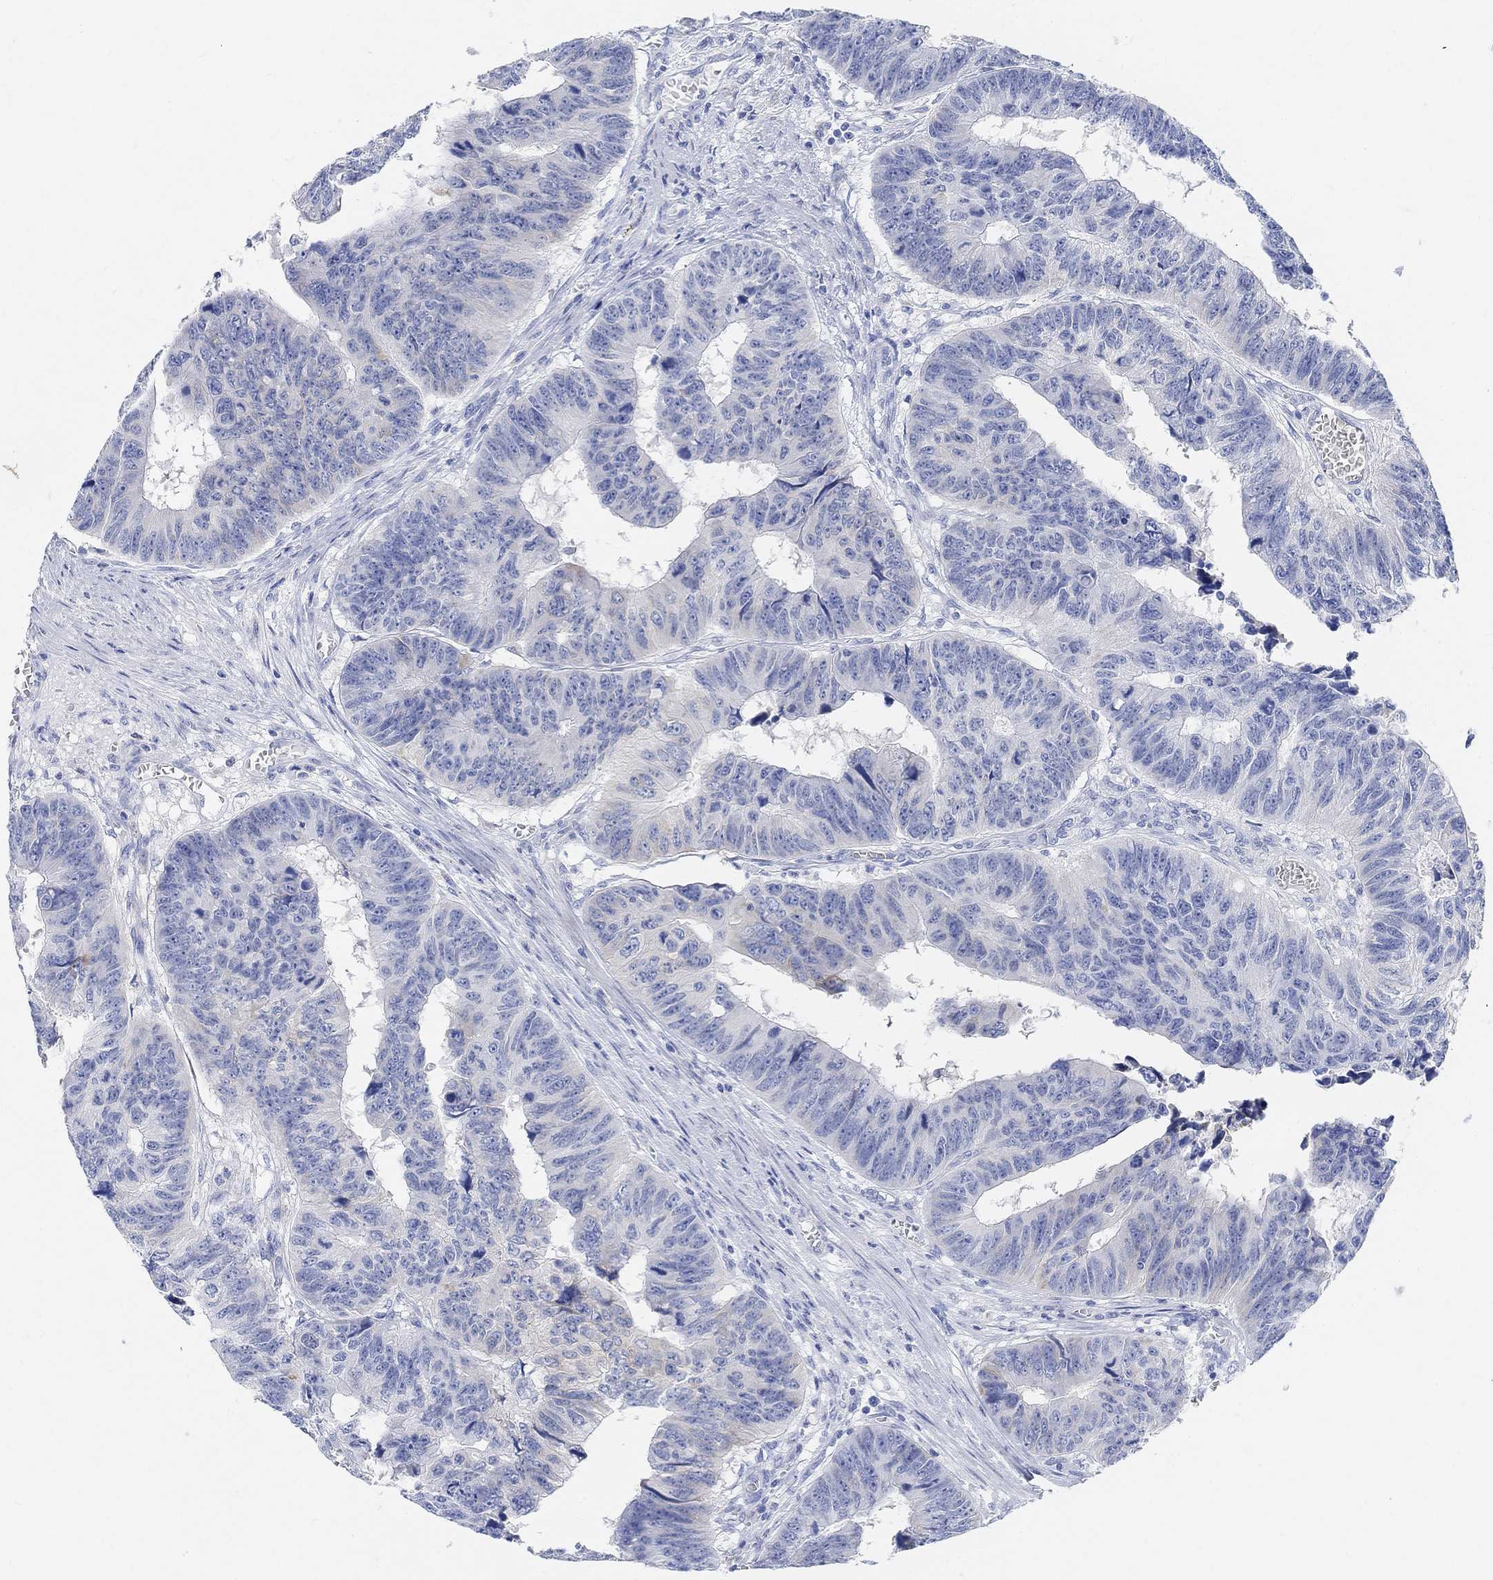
{"staining": {"intensity": "negative", "quantity": "none", "location": "none"}, "tissue": "colorectal cancer", "cell_type": "Tumor cells", "image_type": "cancer", "snomed": [{"axis": "morphology", "description": "Adenocarcinoma, NOS"}, {"axis": "topography", "description": "Rectum"}], "caption": "This is a micrograph of IHC staining of colorectal cancer, which shows no positivity in tumor cells.", "gene": "RETNLB", "patient": {"sex": "female", "age": 85}}